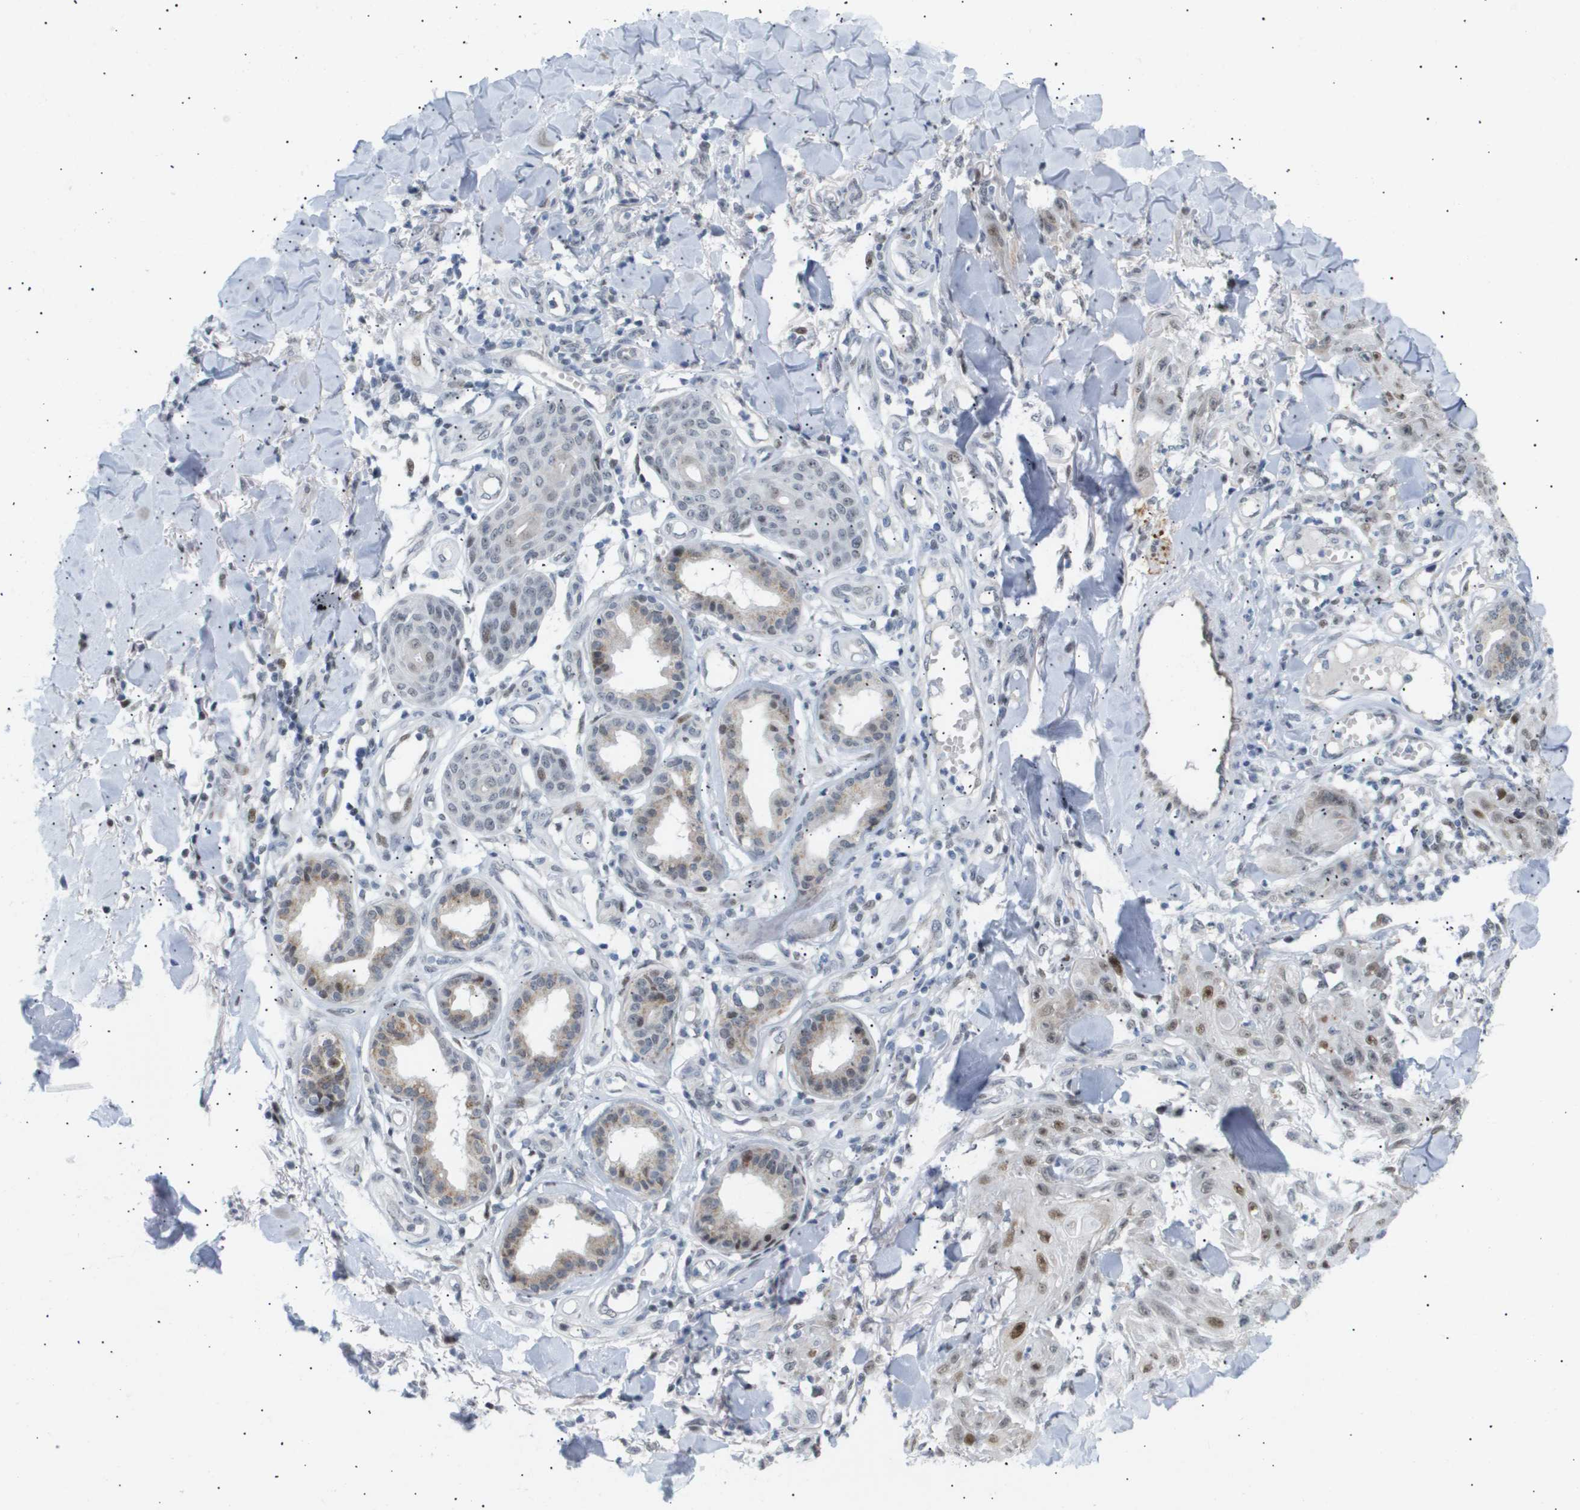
{"staining": {"intensity": "moderate", "quantity": ">75%", "location": "nuclear"}, "tissue": "skin cancer", "cell_type": "Tumor cells", "image_type": "cancer", "snomed": [{"axis": "morphology", "description": "Squamous cell carcinoma, NOS"}, {"axis": "topography", "description": "Skin"}], "caption": "Immunohistochemical staining of skin squamous cell carcinoma displays moderate nuclear protein expression in about >75% of tumor cells.", "gene": "PPARD", "patient": {"sex": "male", "age": 74}}